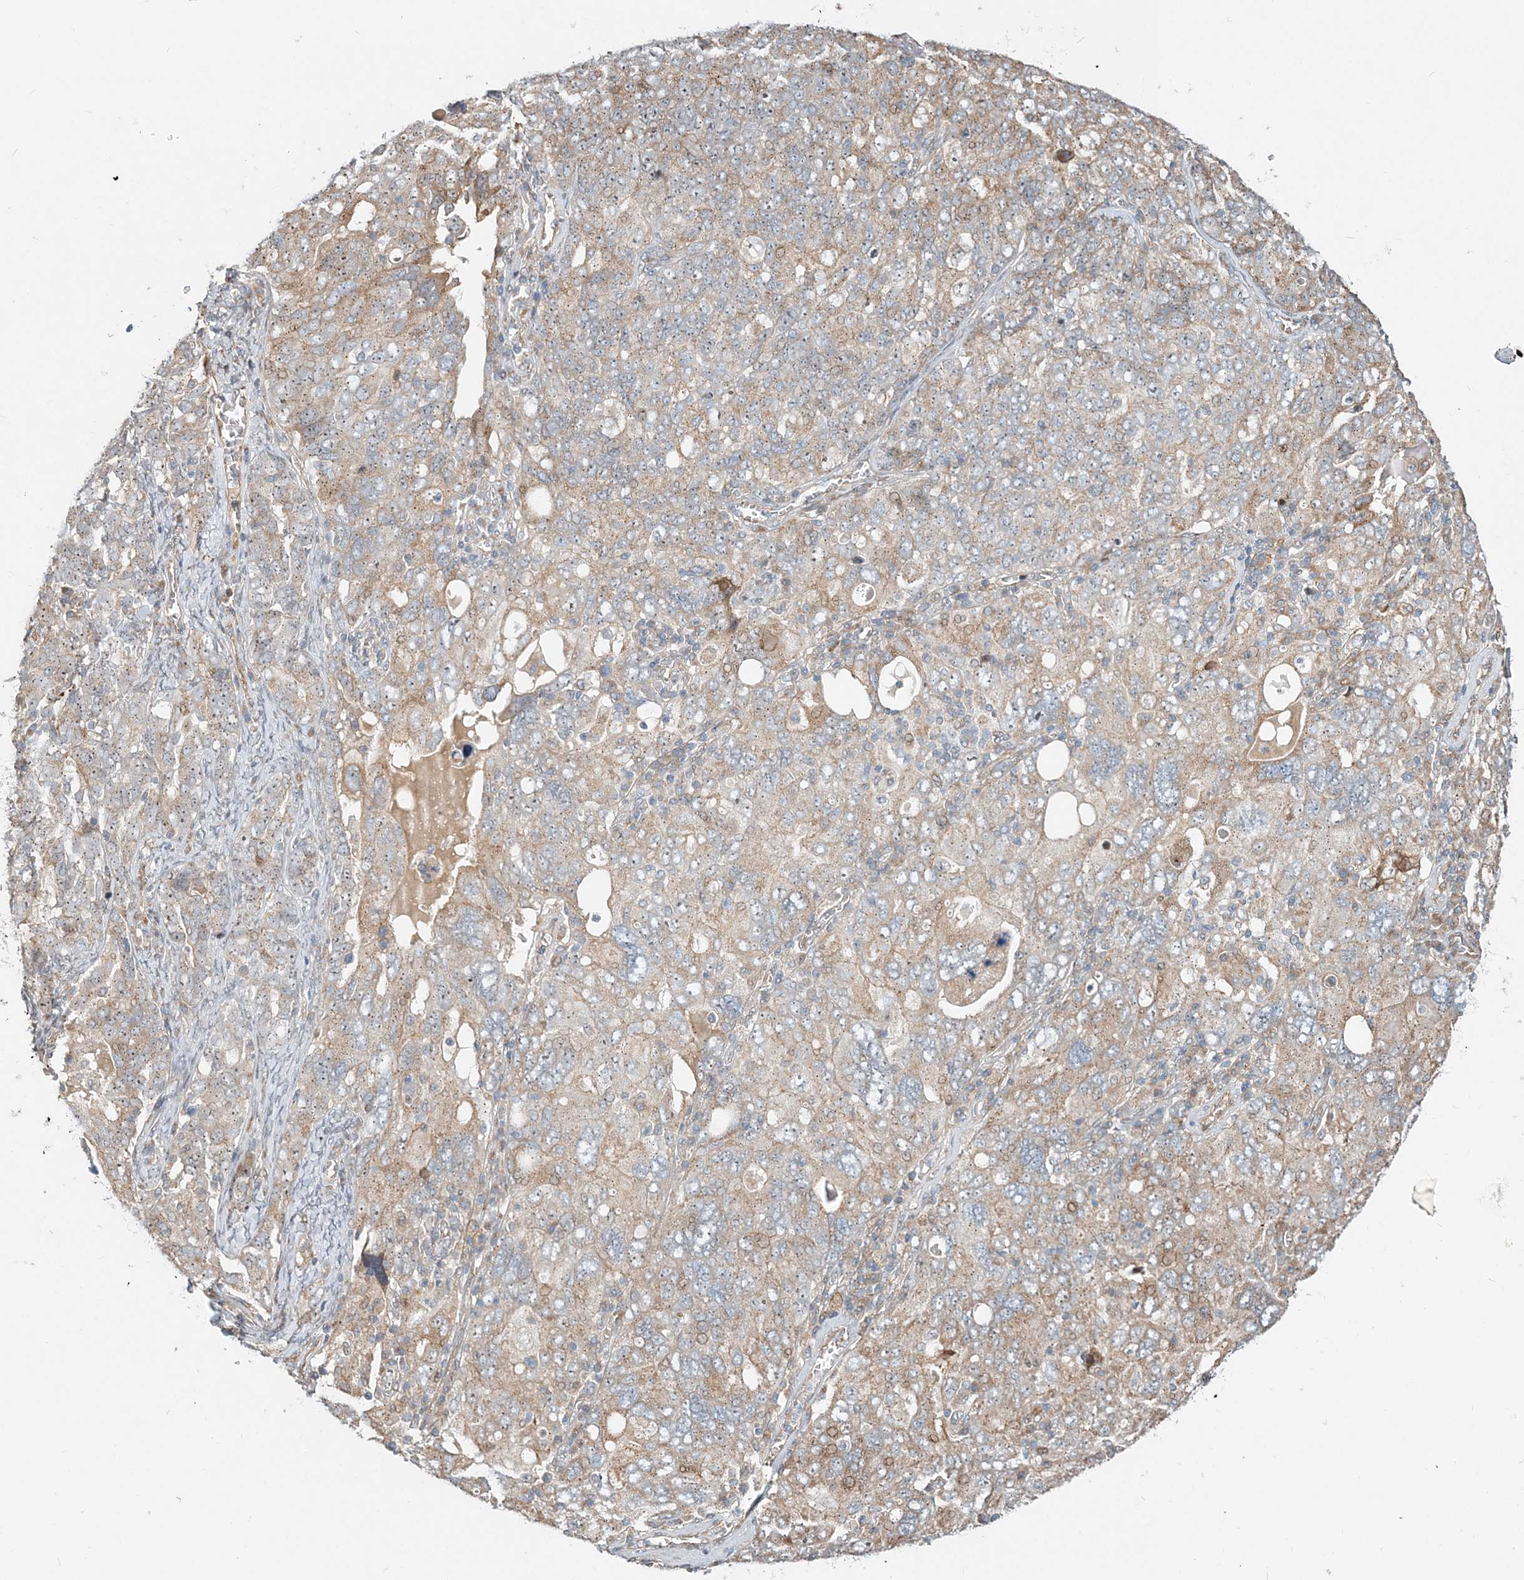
{"staining": {"intensity": "weak", "quantity": ">75%", "location": "cytoplasmic/membranous"}, "tissue": "ovarian cancer", "cell_type": "Tumor cells", "image_type": "cancer", "snomed": [{"axis": "morphology", "description": "Carcinoma, endometroid"}, {"axis": "topography", "description": "Ovary"}], "caption": "A micrograph of human endometroid carcinoma (ovarian) stained for a protein displays weak cytoplasmic/membranous brown staining in tumor cells.", "gene": "CXXC5", "patient": {"sex": "female", "age": 62}}